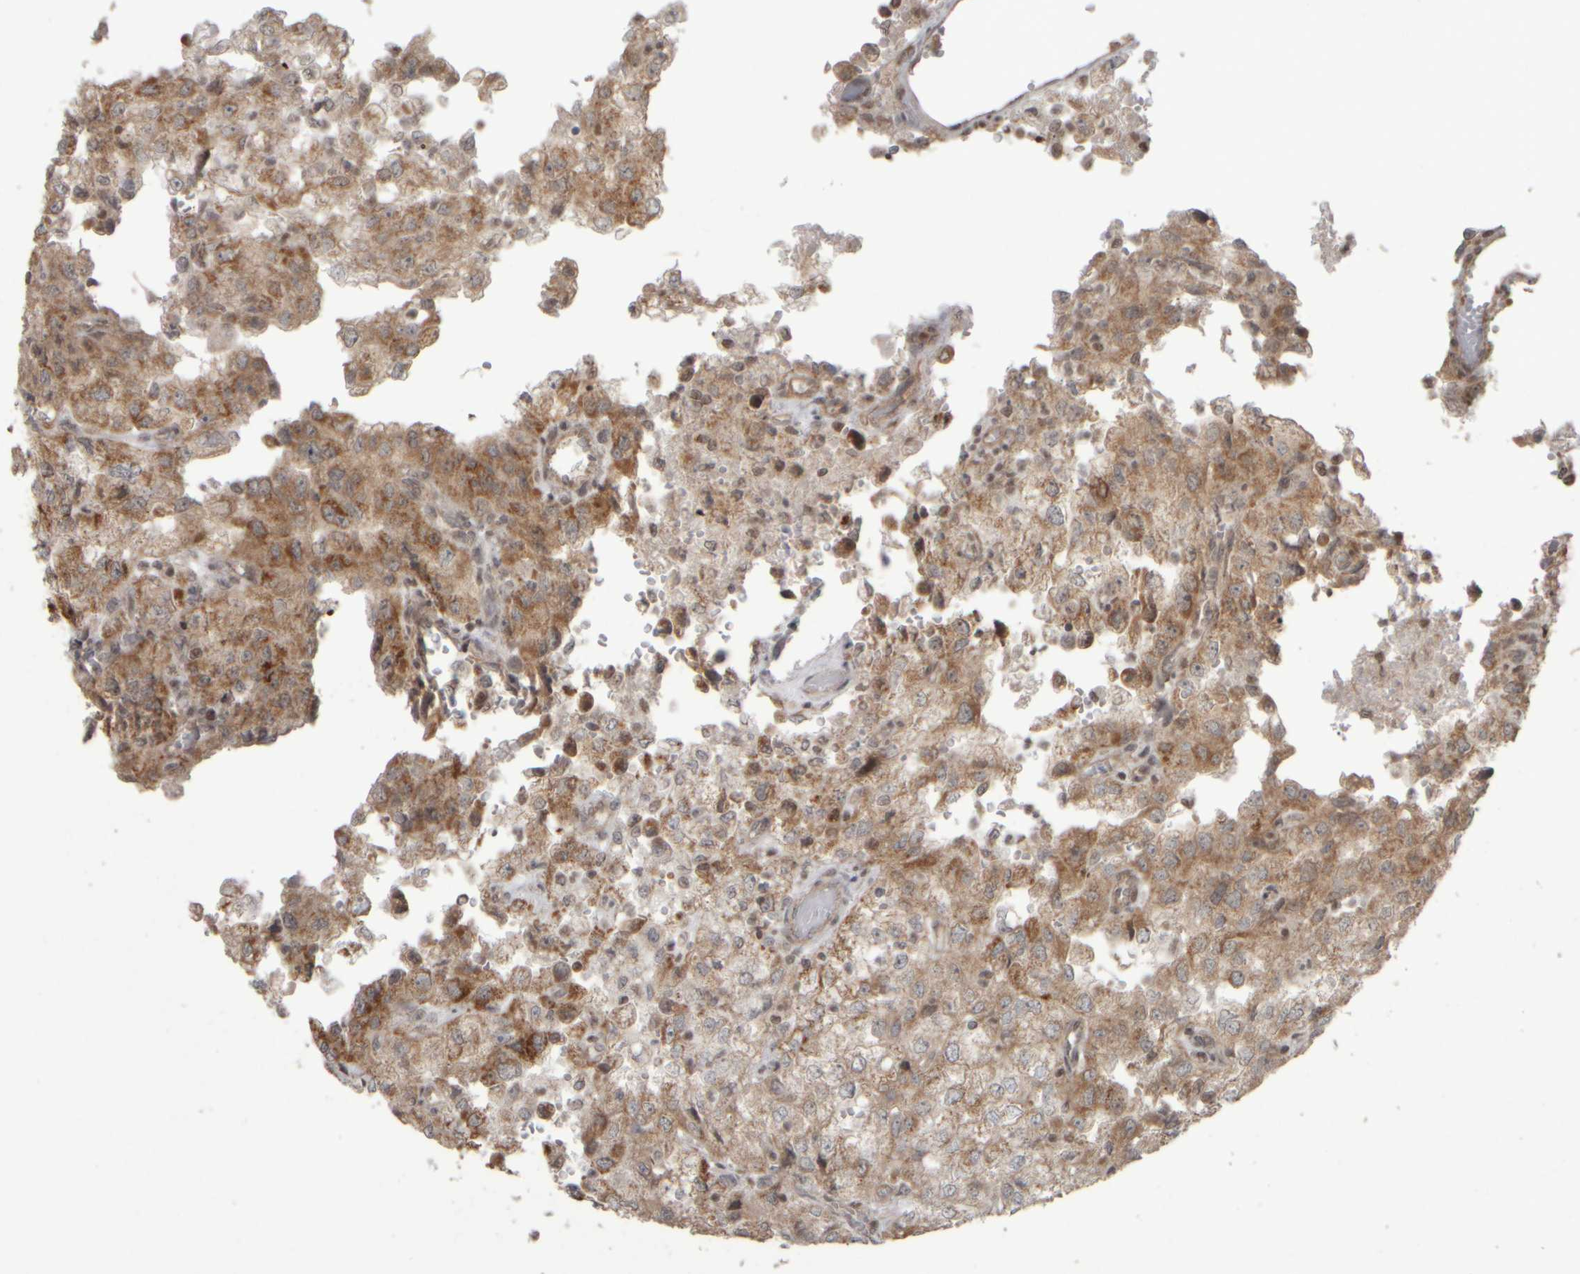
{"staining": {"intensity": "moderate", "quantity": ">75%", "location": "cytoplasmic/membranous"}, "tissue": "renal cancer", "cell_type": "Tumor cells", "image_type": "cancer", "snomed": [{"axis": "morphology", "description": "Adenocarcinoma, NOS"}, {"axis": "topography", "description": "Kidney"}], "caption": "Protein expression analysis of human renal cancer (adenocarcinoma) reveals moderate cytoplasmic/membranous staining in about >75% of tumor cells.", "gene": "CWC27", "patient": {"sex": "female", "age": 54}}